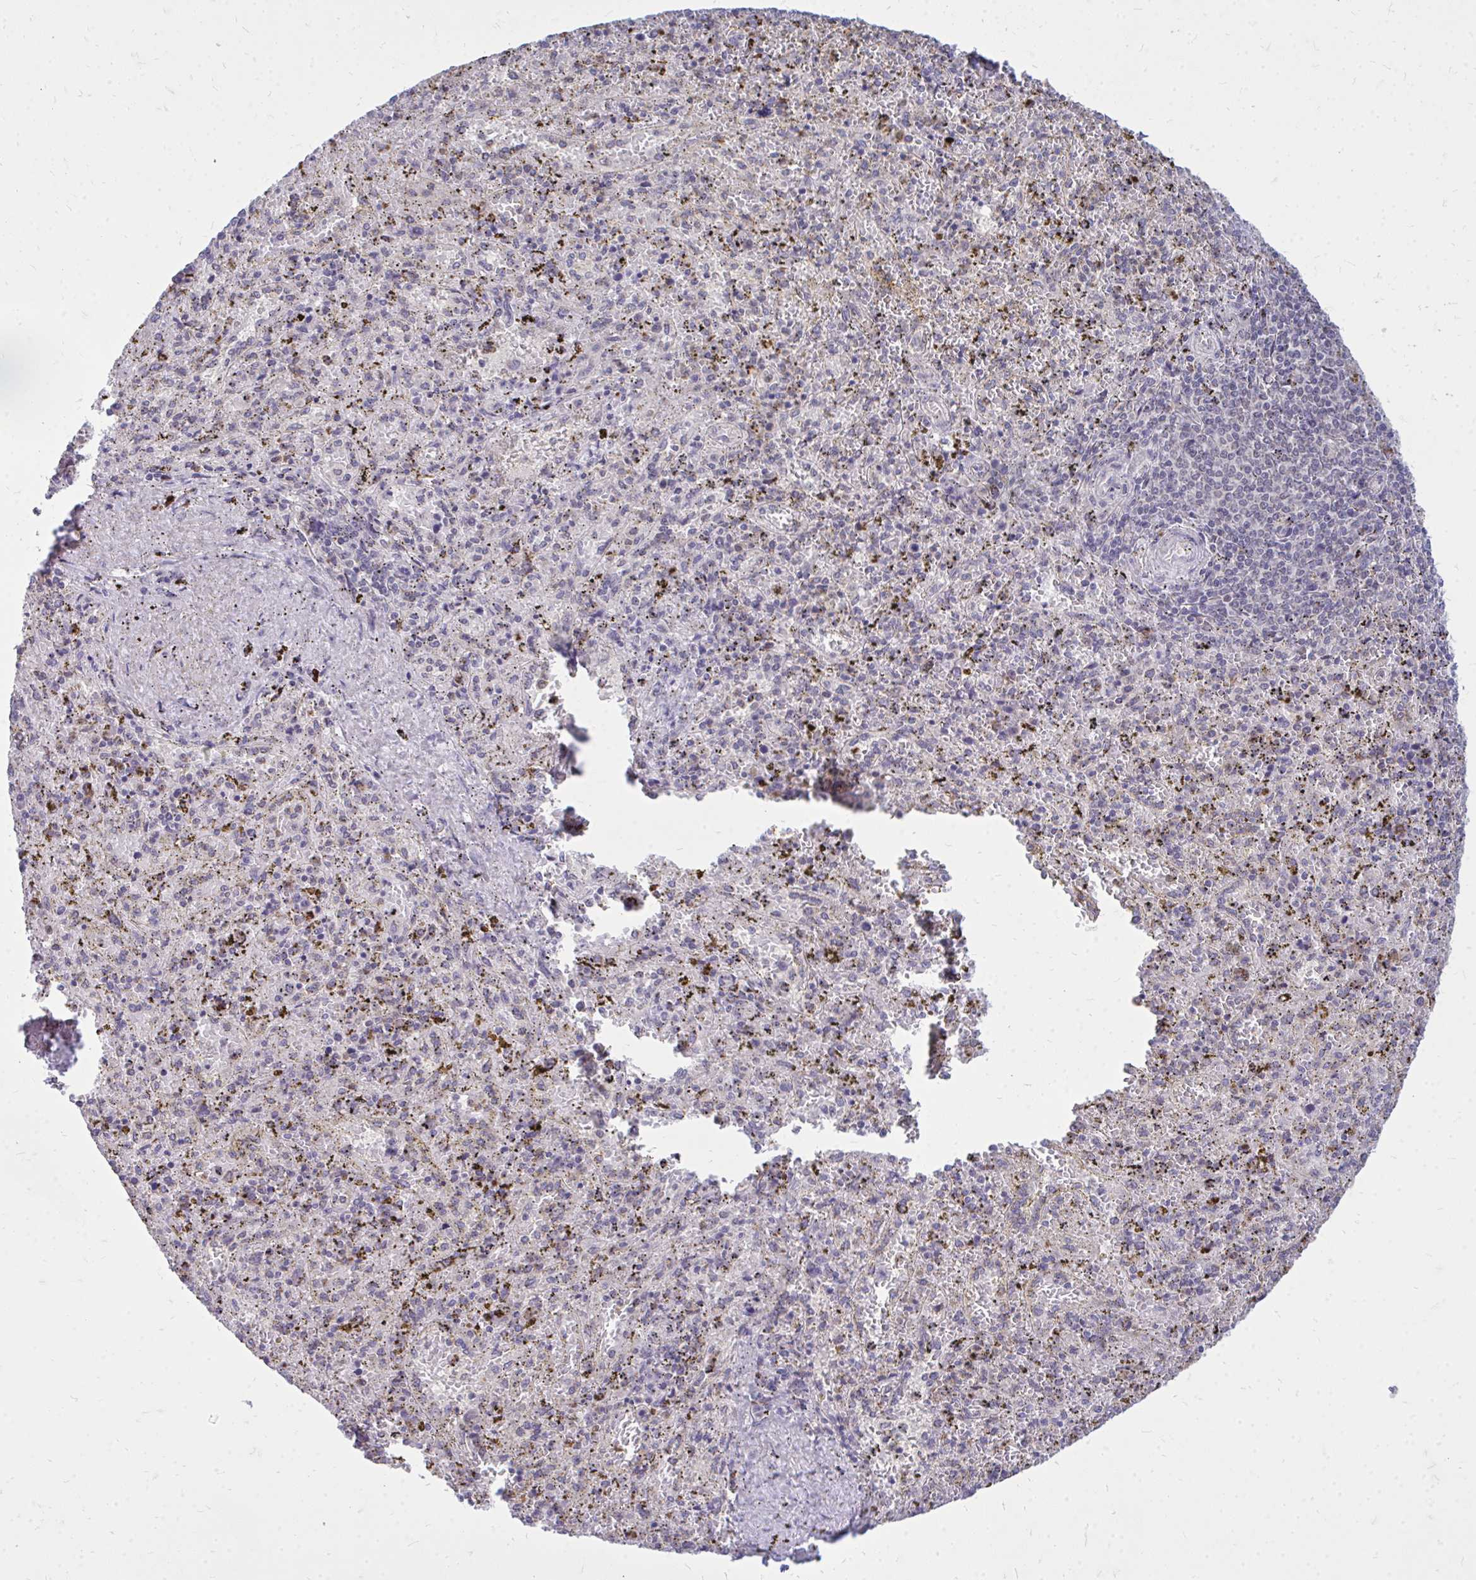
{"staining": {"intensity": "weak", "quantity": "<25%", "location": "cytoplasmic/membranous"}, "tissue": "spleen", "cell_type": "Cells in red pulp", "image_type": "normal", "snomed": [{"axis": "morphology", "description": "Normal tissue, NOS"}, {"axis": "topography", "description": "Spleen"}], "caption": "Image shows no protein expression in cells in red pulp of unremarkable spleen. The staining was performed using DAB to visualize the protein expression in brown, while the nuclei were stained in blue with hematoxylin (Magnification: 20x).", "gene": "ACSL5", "patient": {"sex": "female", "age": 50}}